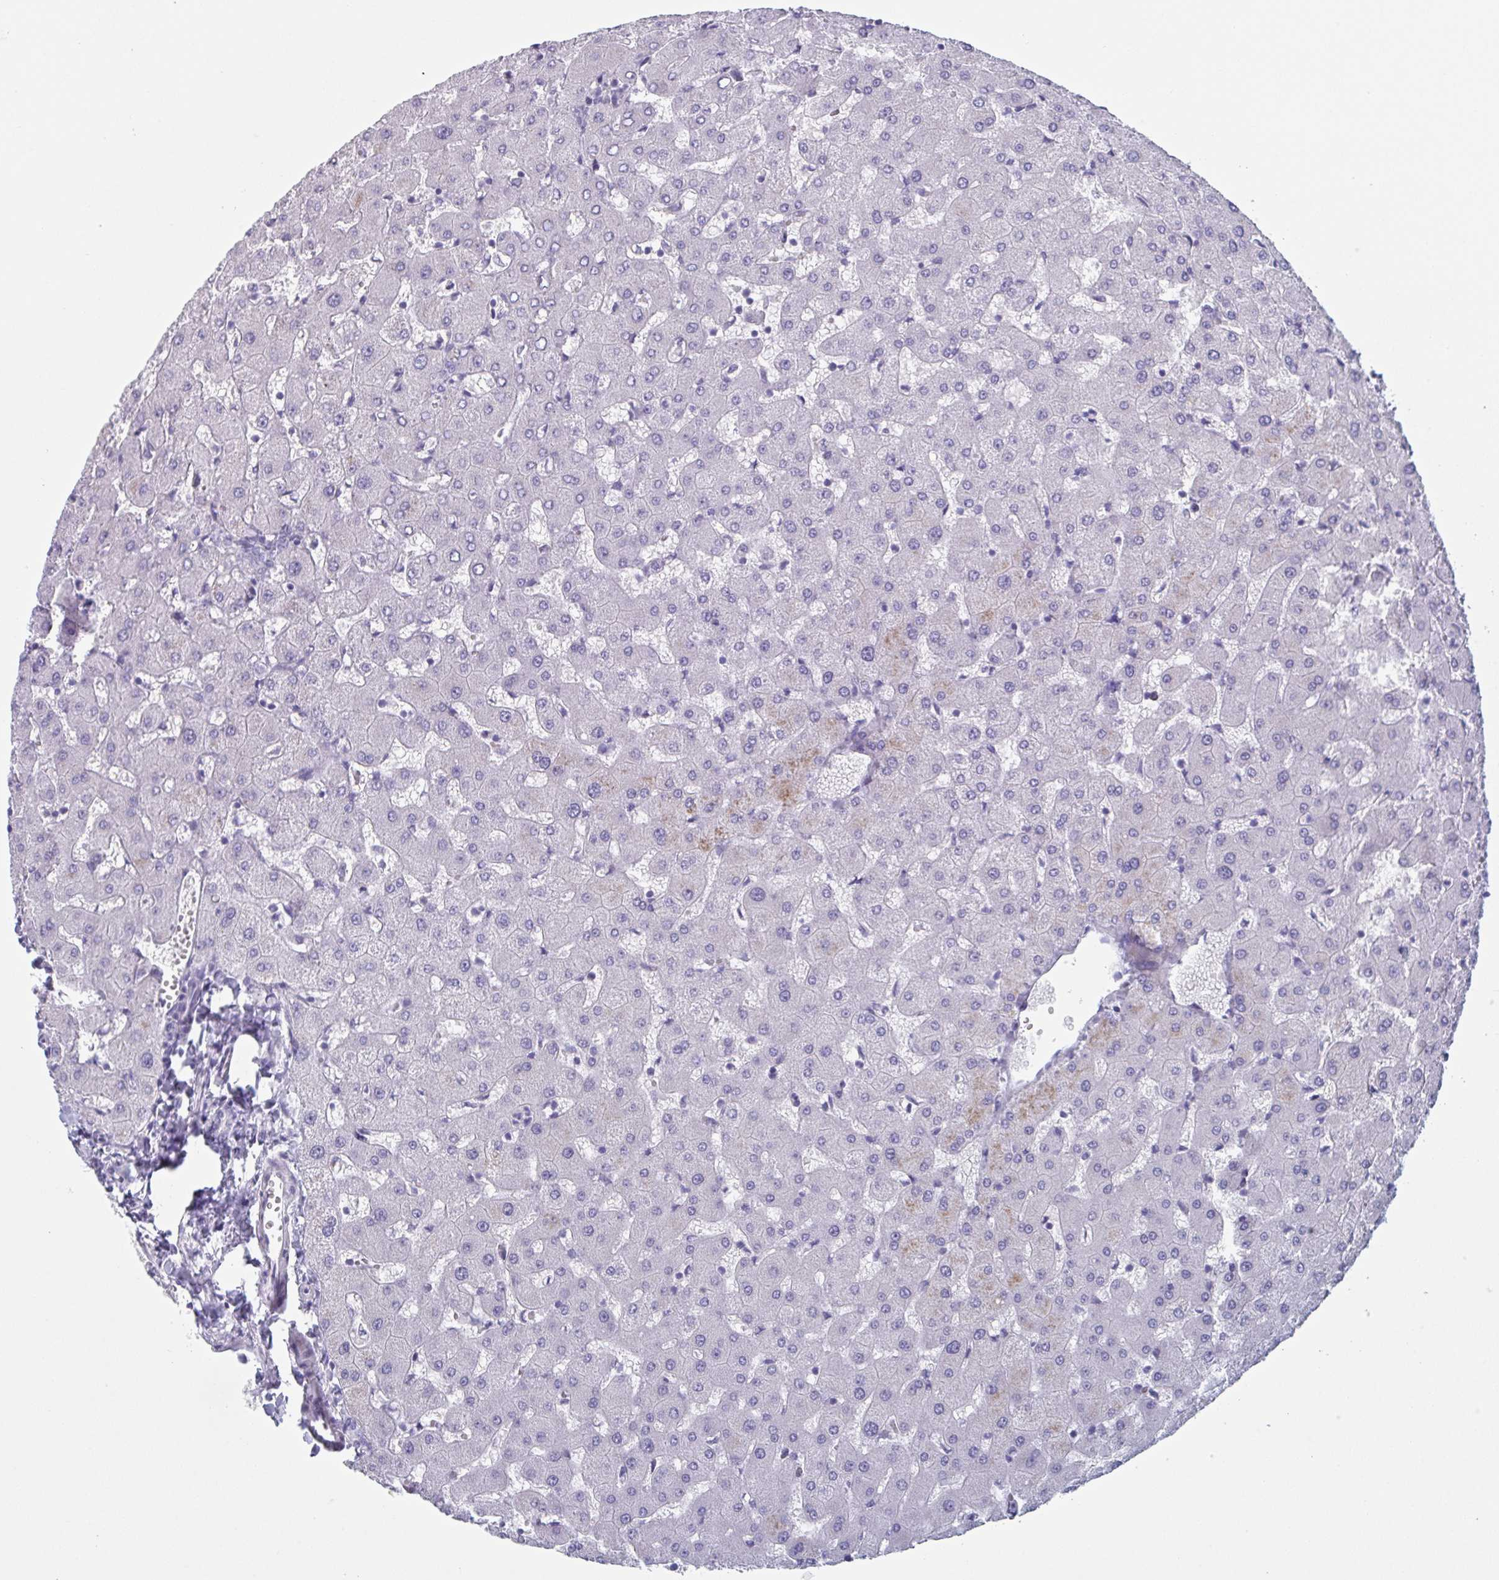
{"staining": {"intensity": "negative", "quantity": "none", "location": "none"}, "tissue": "liver", "cell_type": "Cholangiocytes", "image_type": "normal", "snomed": [{"axis": "morphology", "description": "Normal tissue, NOS"}, {"axis": "topography", "description": "Liver"}], "caption": "IHC of normal human liver demonstrates no positivity in cholangiocytes.", "gene": "HSD11B2", "patient": {"sex": "female", "age": 63}}